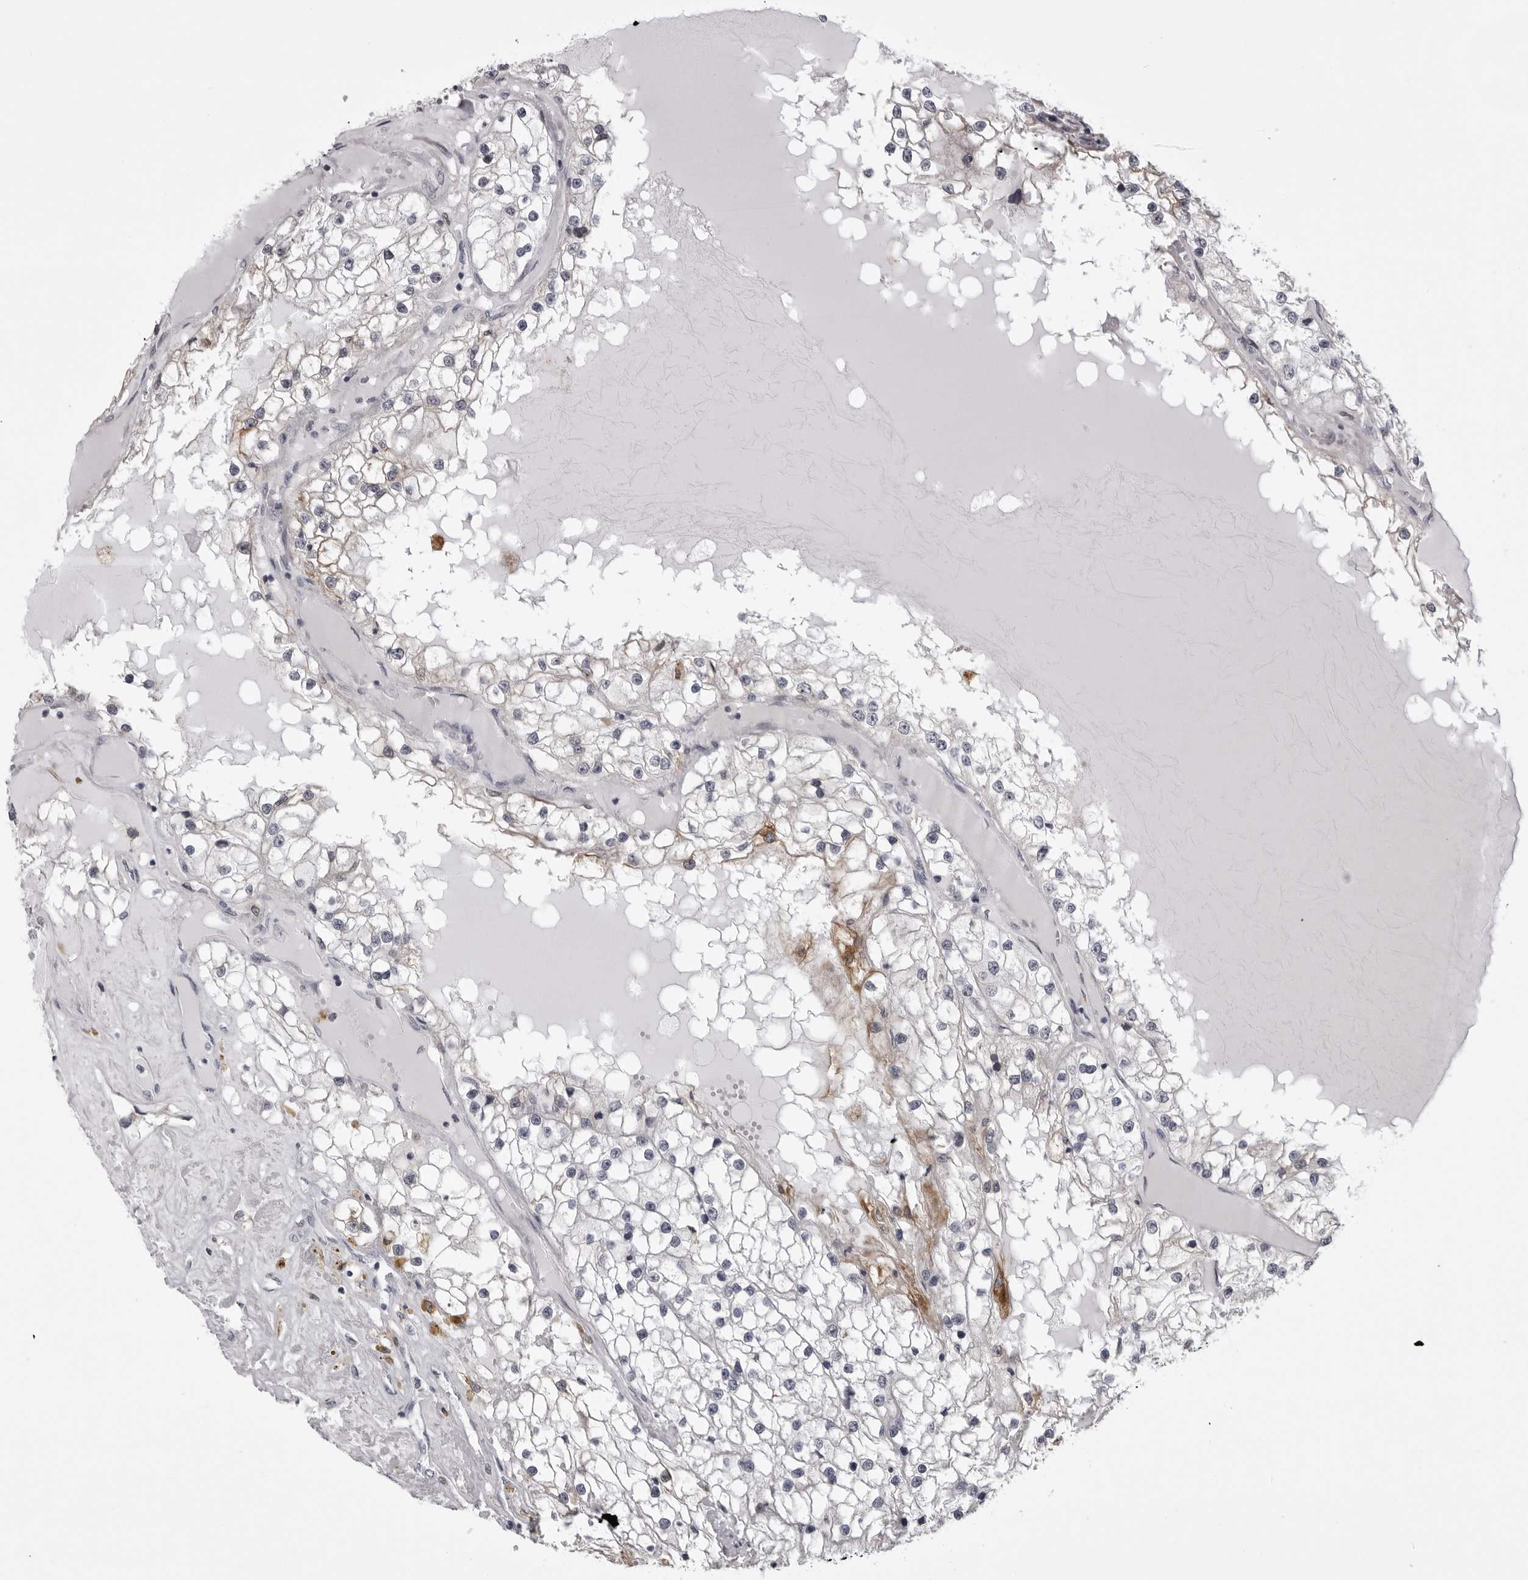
{"staining": {"intensity": "negative", "quantity": "none", "location": "none"}, "tissue": "renal cancer", "cell_type": "Tumor cells", "image_type": "cancer", "snomed": [{"axis": "morphology", "description": "Adenocarcinoma, NOS"}, {"axis": "topography", "description": "Kidney"}], "caption": "Renal cancer stained for a protein using immunohistochemistry (IHC) reveals no staining tumor cells.", "gene": "NCEH1", "patient": {"sex": "male", "age": 68}}